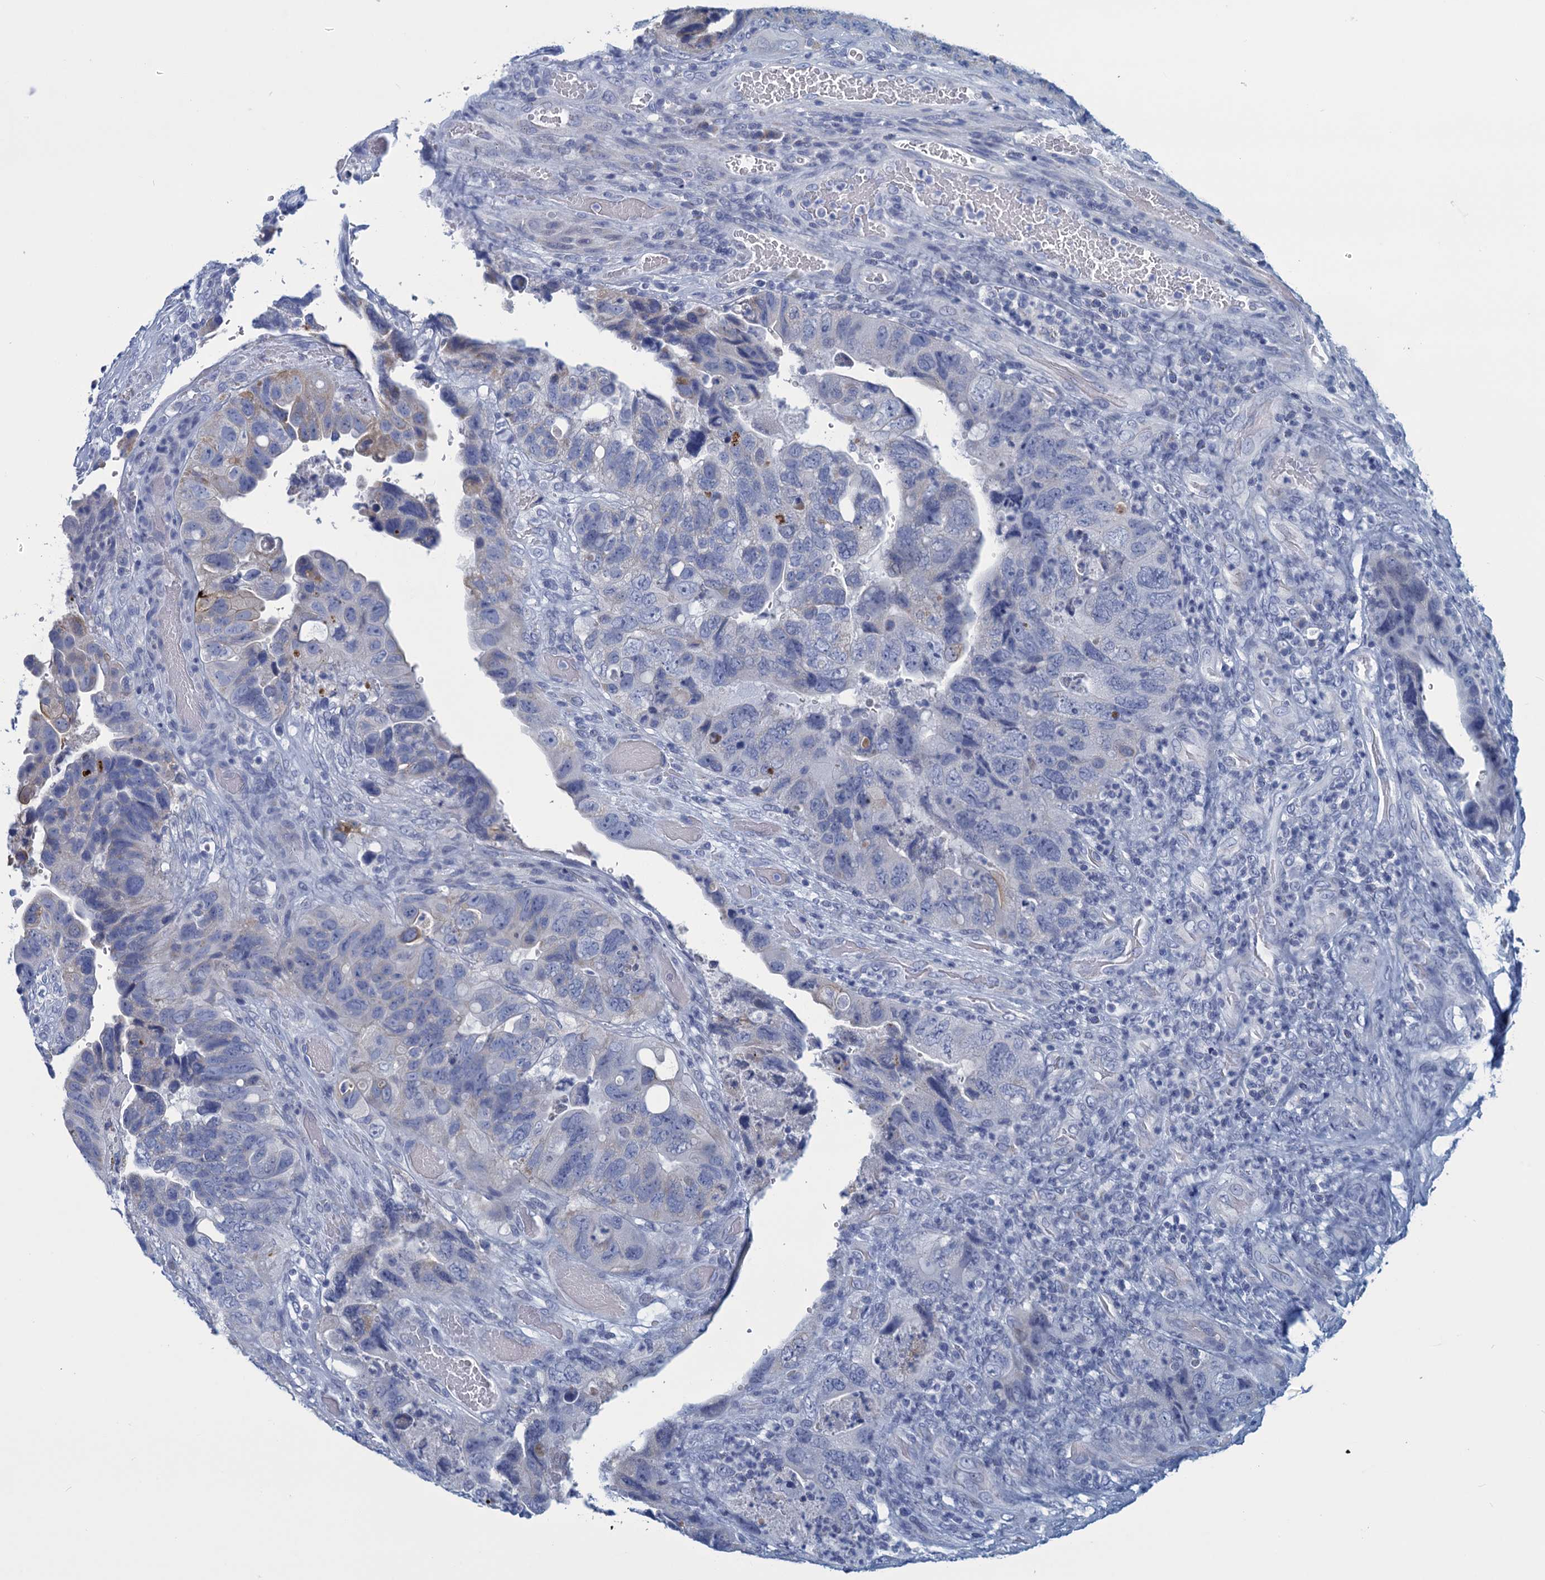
{"staining": {"intensity": "negative", "quantity": "none", "location": "none"}, "tissue": "colorectal cancer", "cell_type": "Tumor cells", "image_type": "cancer", "snomed": [{"axis": "morphology", "description": "Adenocarcinoma, NOS"}, {"axis": "topography", "description": "Rectum"}], "caption": "Immunohistochemistry of colorectal adenocarcinoma demonstrates no staining in tumor cells.", "gene": "SCEL", "patient": {"sex": "male", "age": 63}}